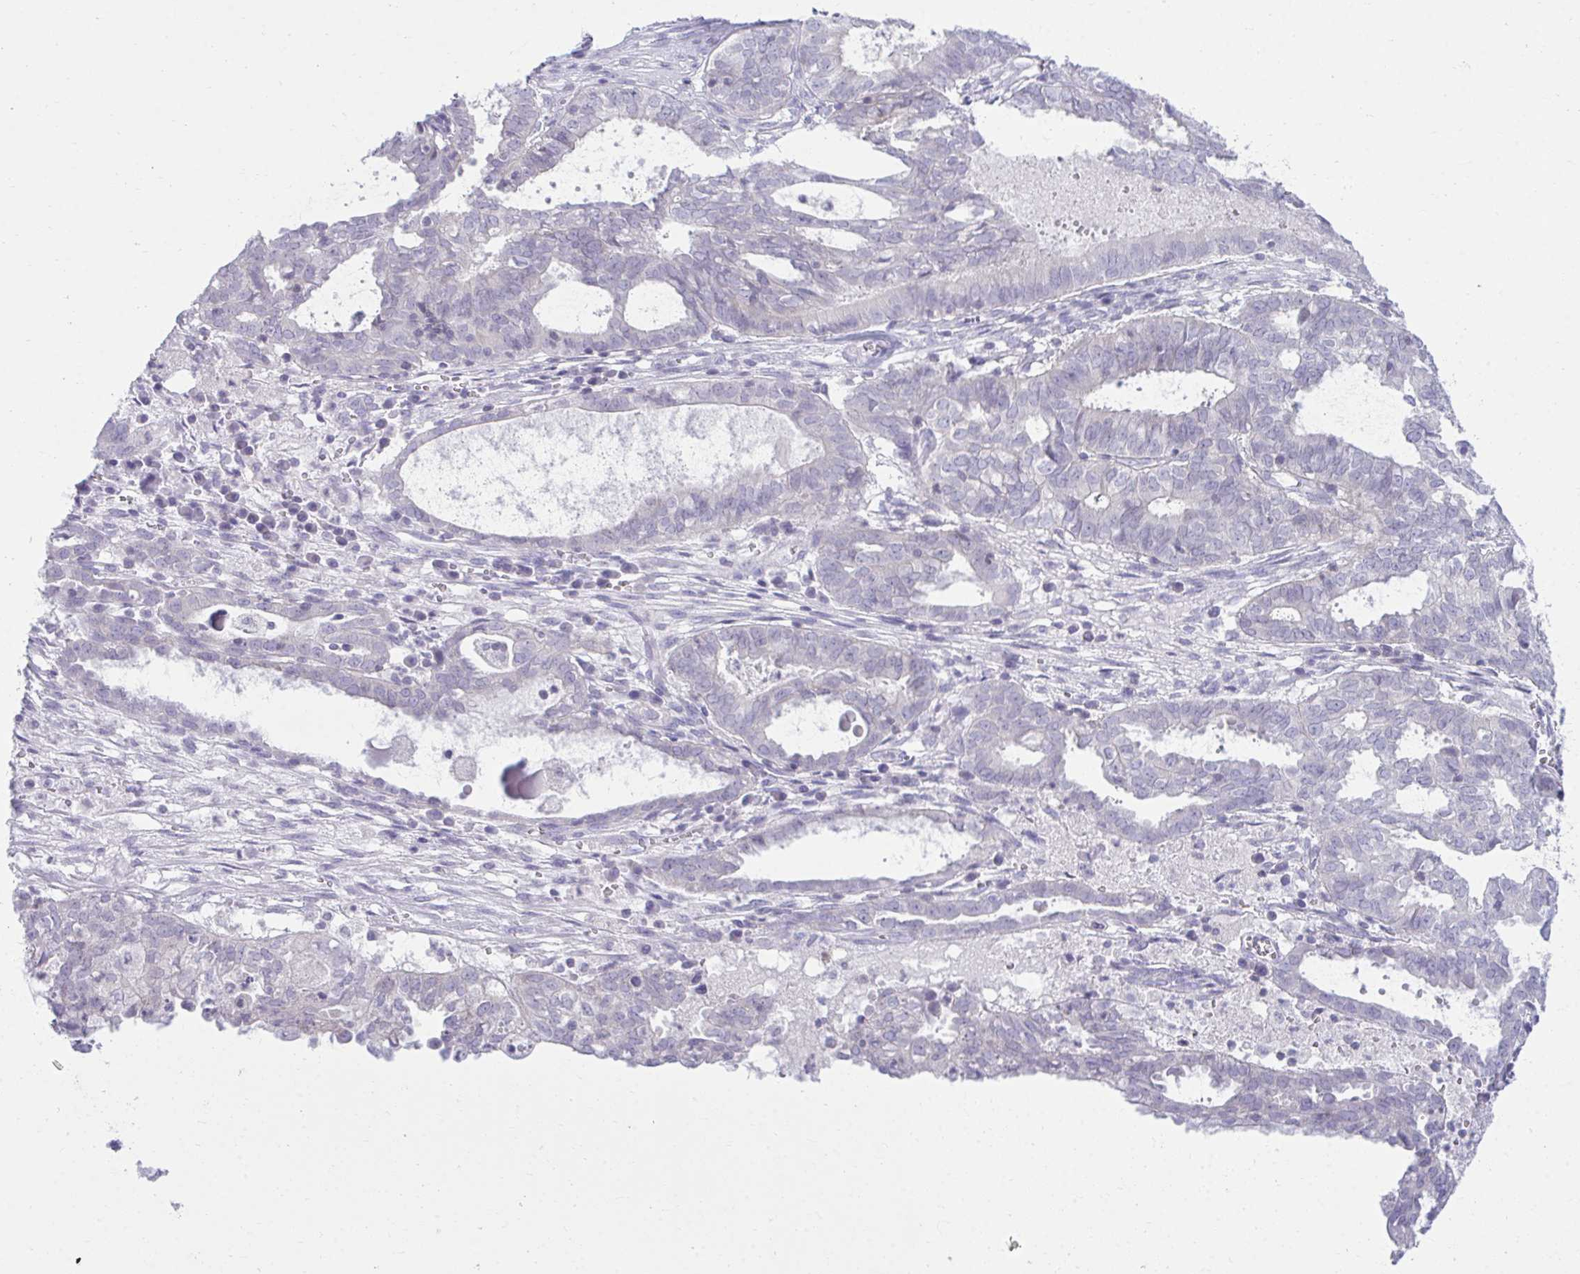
{"staining": {"intensity": "negative", "quantity": "none", "location": "none"}, "tissue": "ovarian cancer", "cell_type": "Tumor cells", "image_type": "cancer", "snomed": [{"axis": "morphology", "description": "Carcinoma, endometroid"}, {"axis": "topography", "description": "Ovary"}], "caption": "The photomicrograph exhibits no staining of tumor cells in endometroid carcinoma (ovarian).", "gene": "OR7A5", "patient": {"sex": "female", "age": 64}}